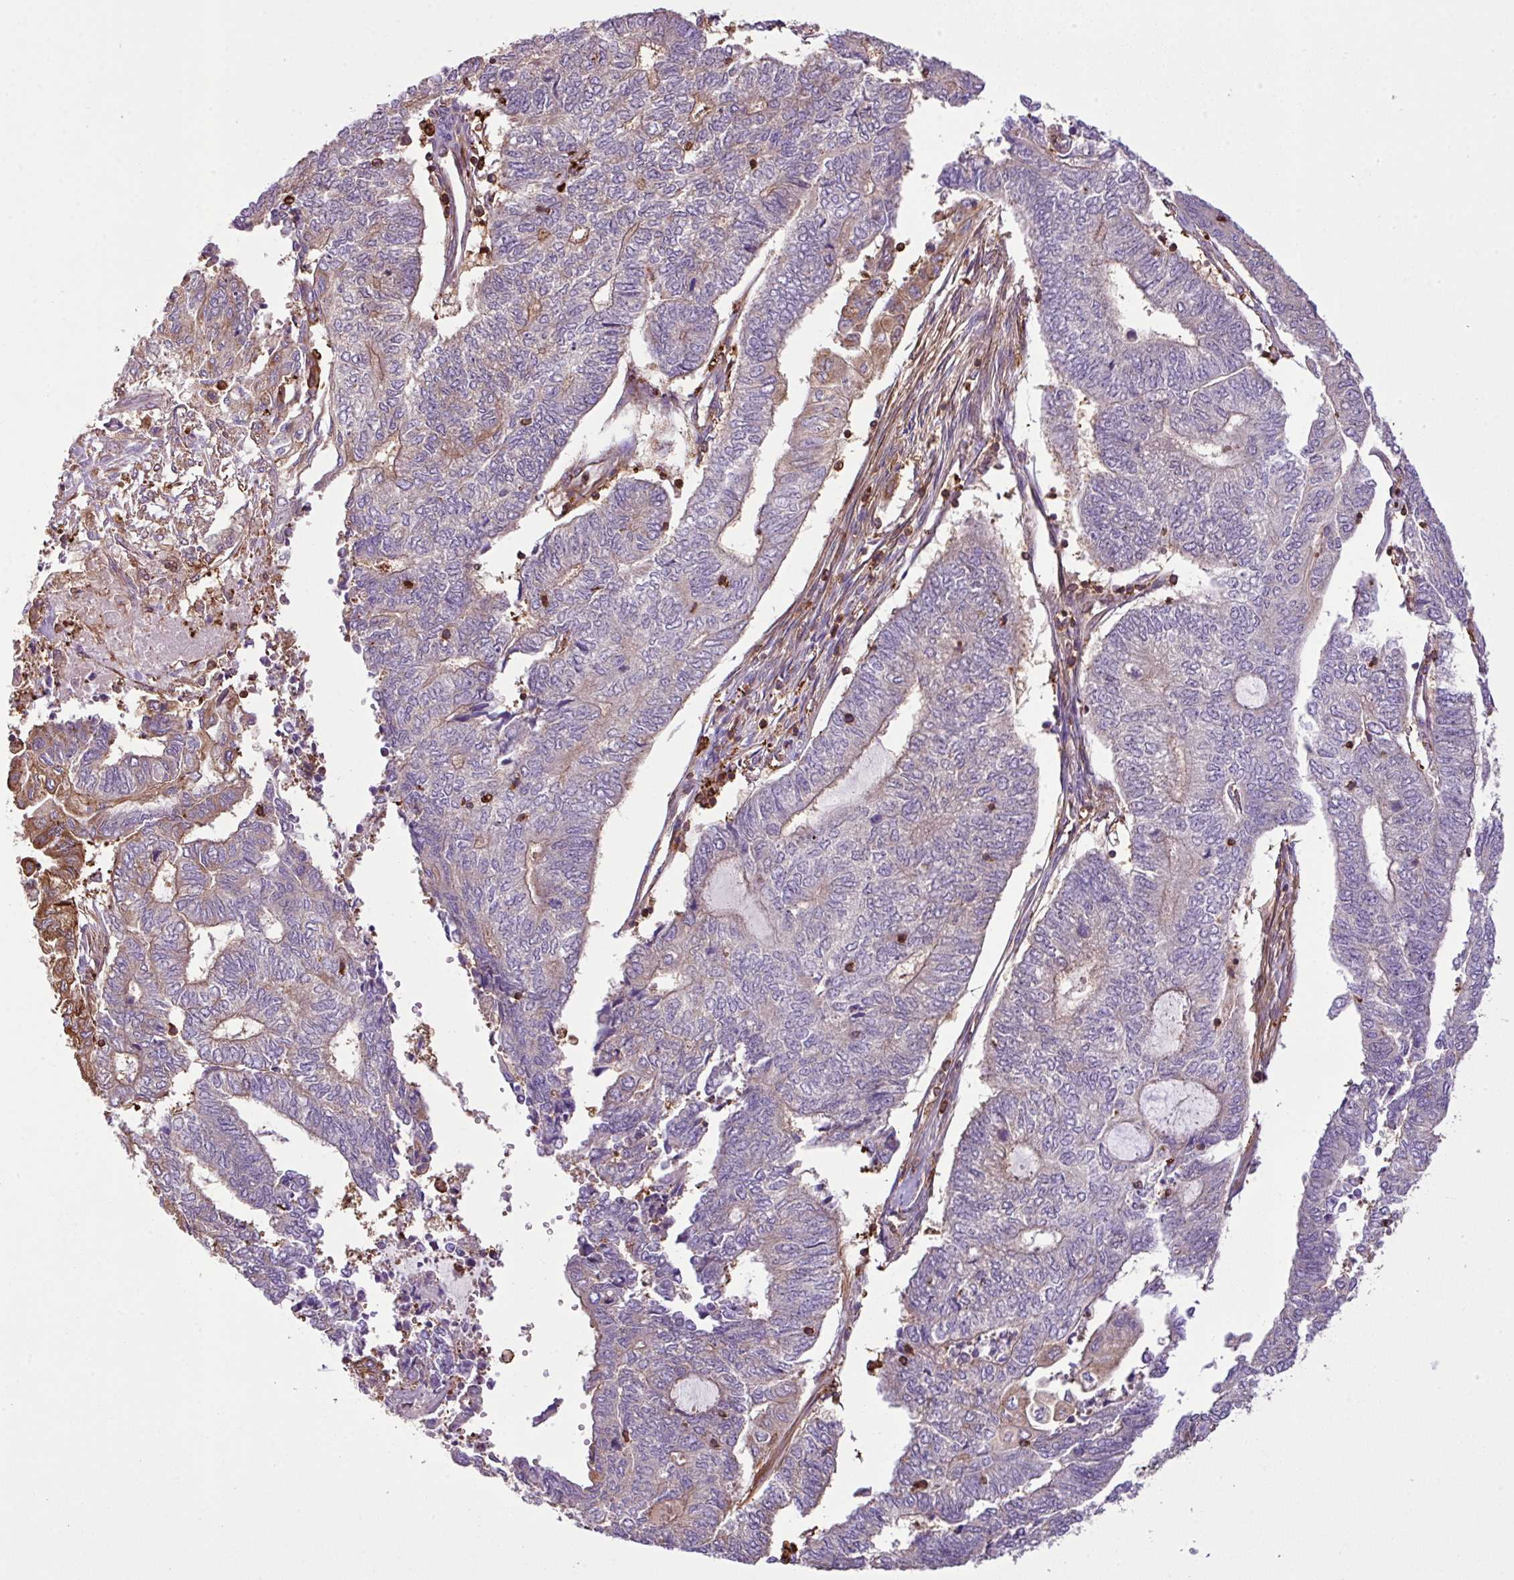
{"staining": {"intensity": "moderate", "quantity": "<25%", "location": "cytoplasmic/membranous"}, "tissue": "endometrial cancer", "cell_type": "Tumor cells", "image_type": "cancer", "snomed": [{"axis": "morphology", "description": "Adenocarcinoma, NOS"}, {"axis": "topography", "description": "Uterus"}, {"axis": "topography", "description": "Endometrium"}], "caption": "A low amount of moderate cytoplasmic/membranous expression is appreciated in approximately <25% of tumor cells in adenocarcinoma (endometrial) tissue. The protein is stained brown, and the nuclei are stained in blue (DAB (3,3'-diaminobenzidine) IHC with brightfield microscopy, high magnification).", "gene": "PGAP6", "patient": {"sex": "female", "age": 70}}